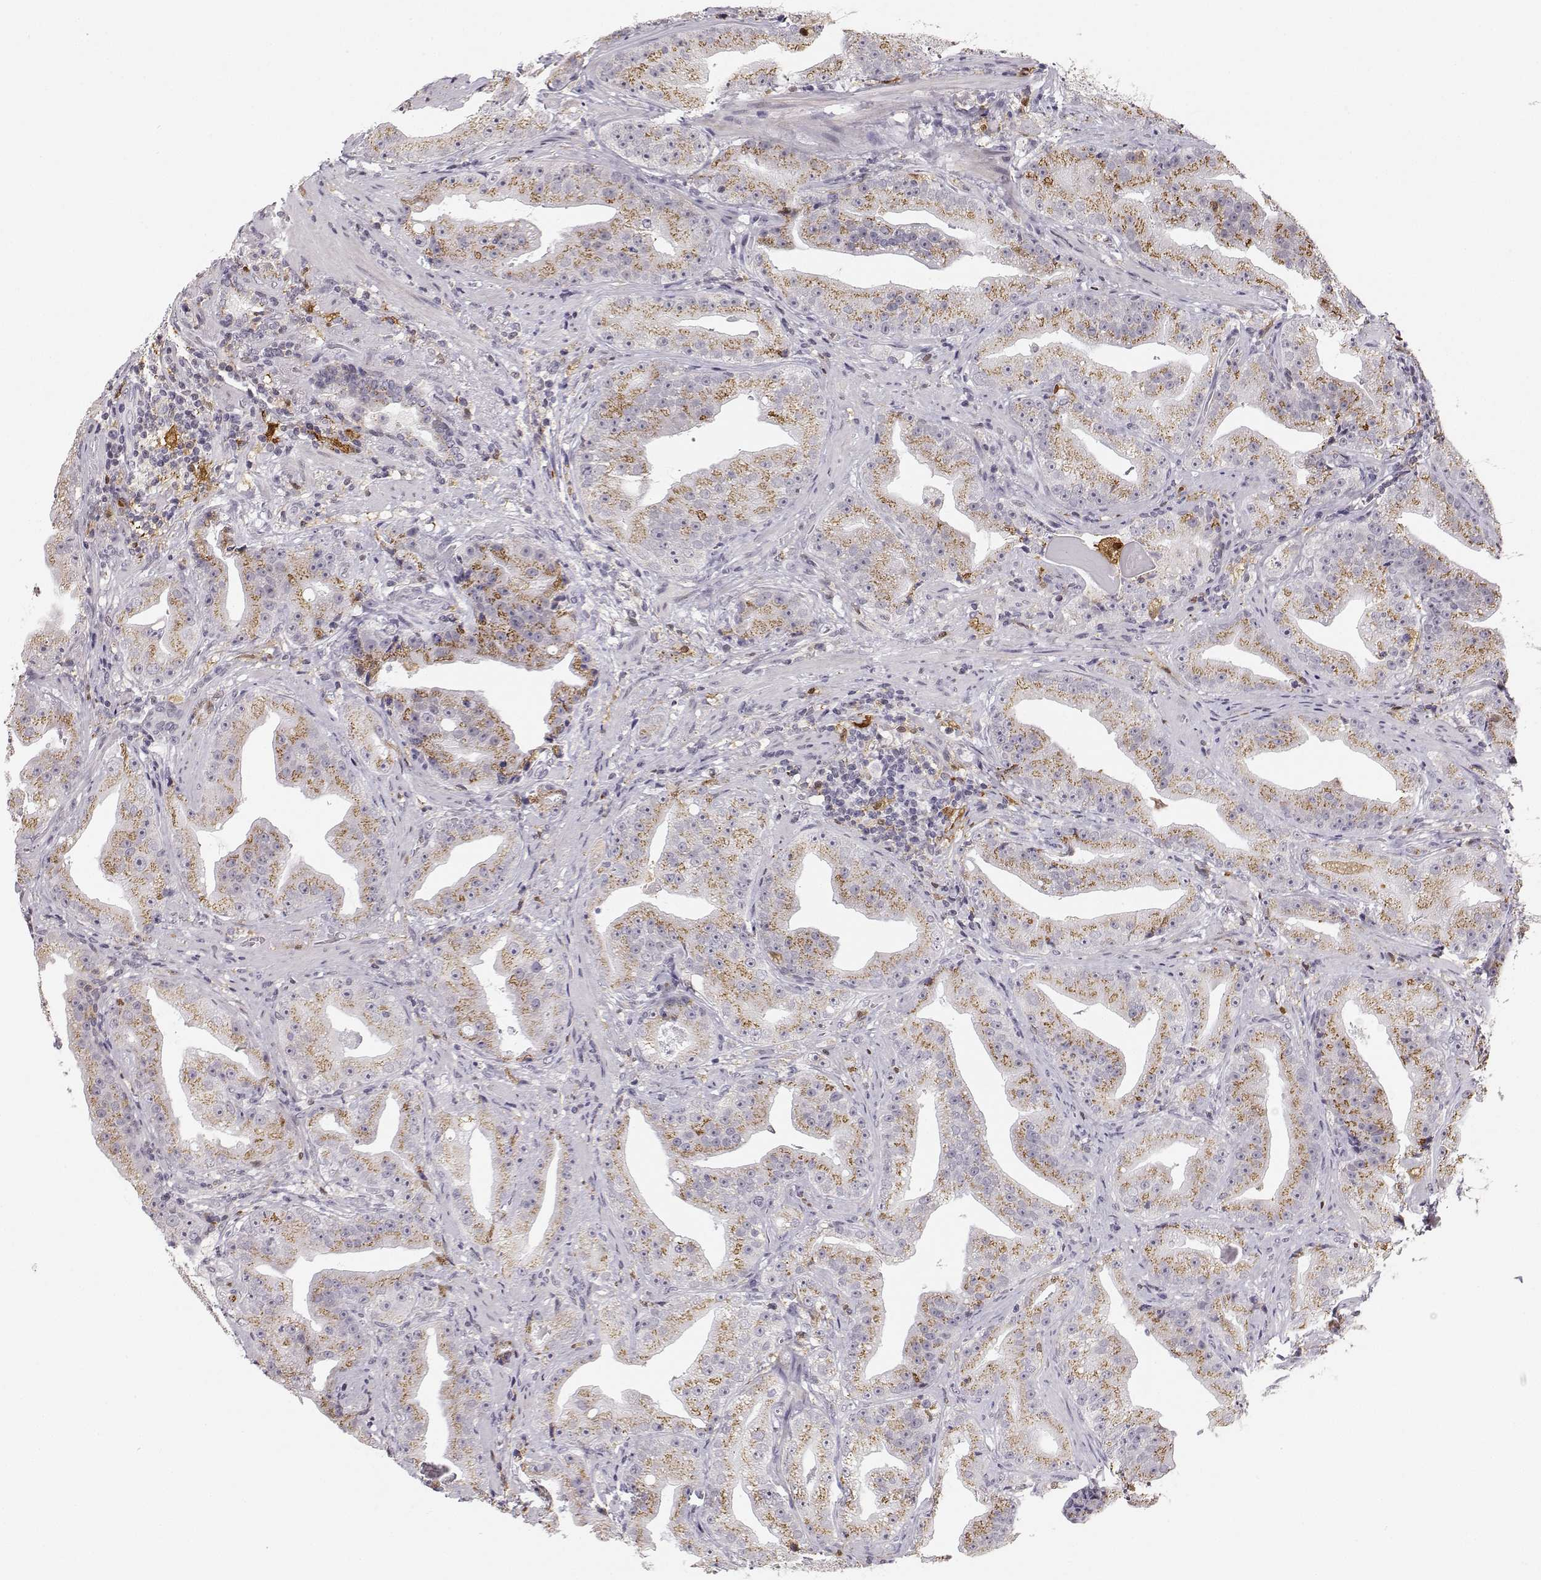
{"staining": {"intensity": "moderate", "quantity": "25%-75%", "location": "cytoplasmic/membranous"}, "tissue": "prostate cancer", "cell_type": "Tumor cells", "image_type": "cancer", "snomed": [{"axis": "morphology", "description": "Adenocarcinoma, Low grade"}, {"axis": "topography", "description": "Prostate"}], "caption": "This histopathology image exhibits immunohistochemistry (IHC) staining of low-grade adenocarcinoma (prostate), with medium moderate cytoplasmic/membranous staining in about 25%-75% of tumor cells.", "gene": "HTR7", "patient": {"sex": "male", "age": 62}}